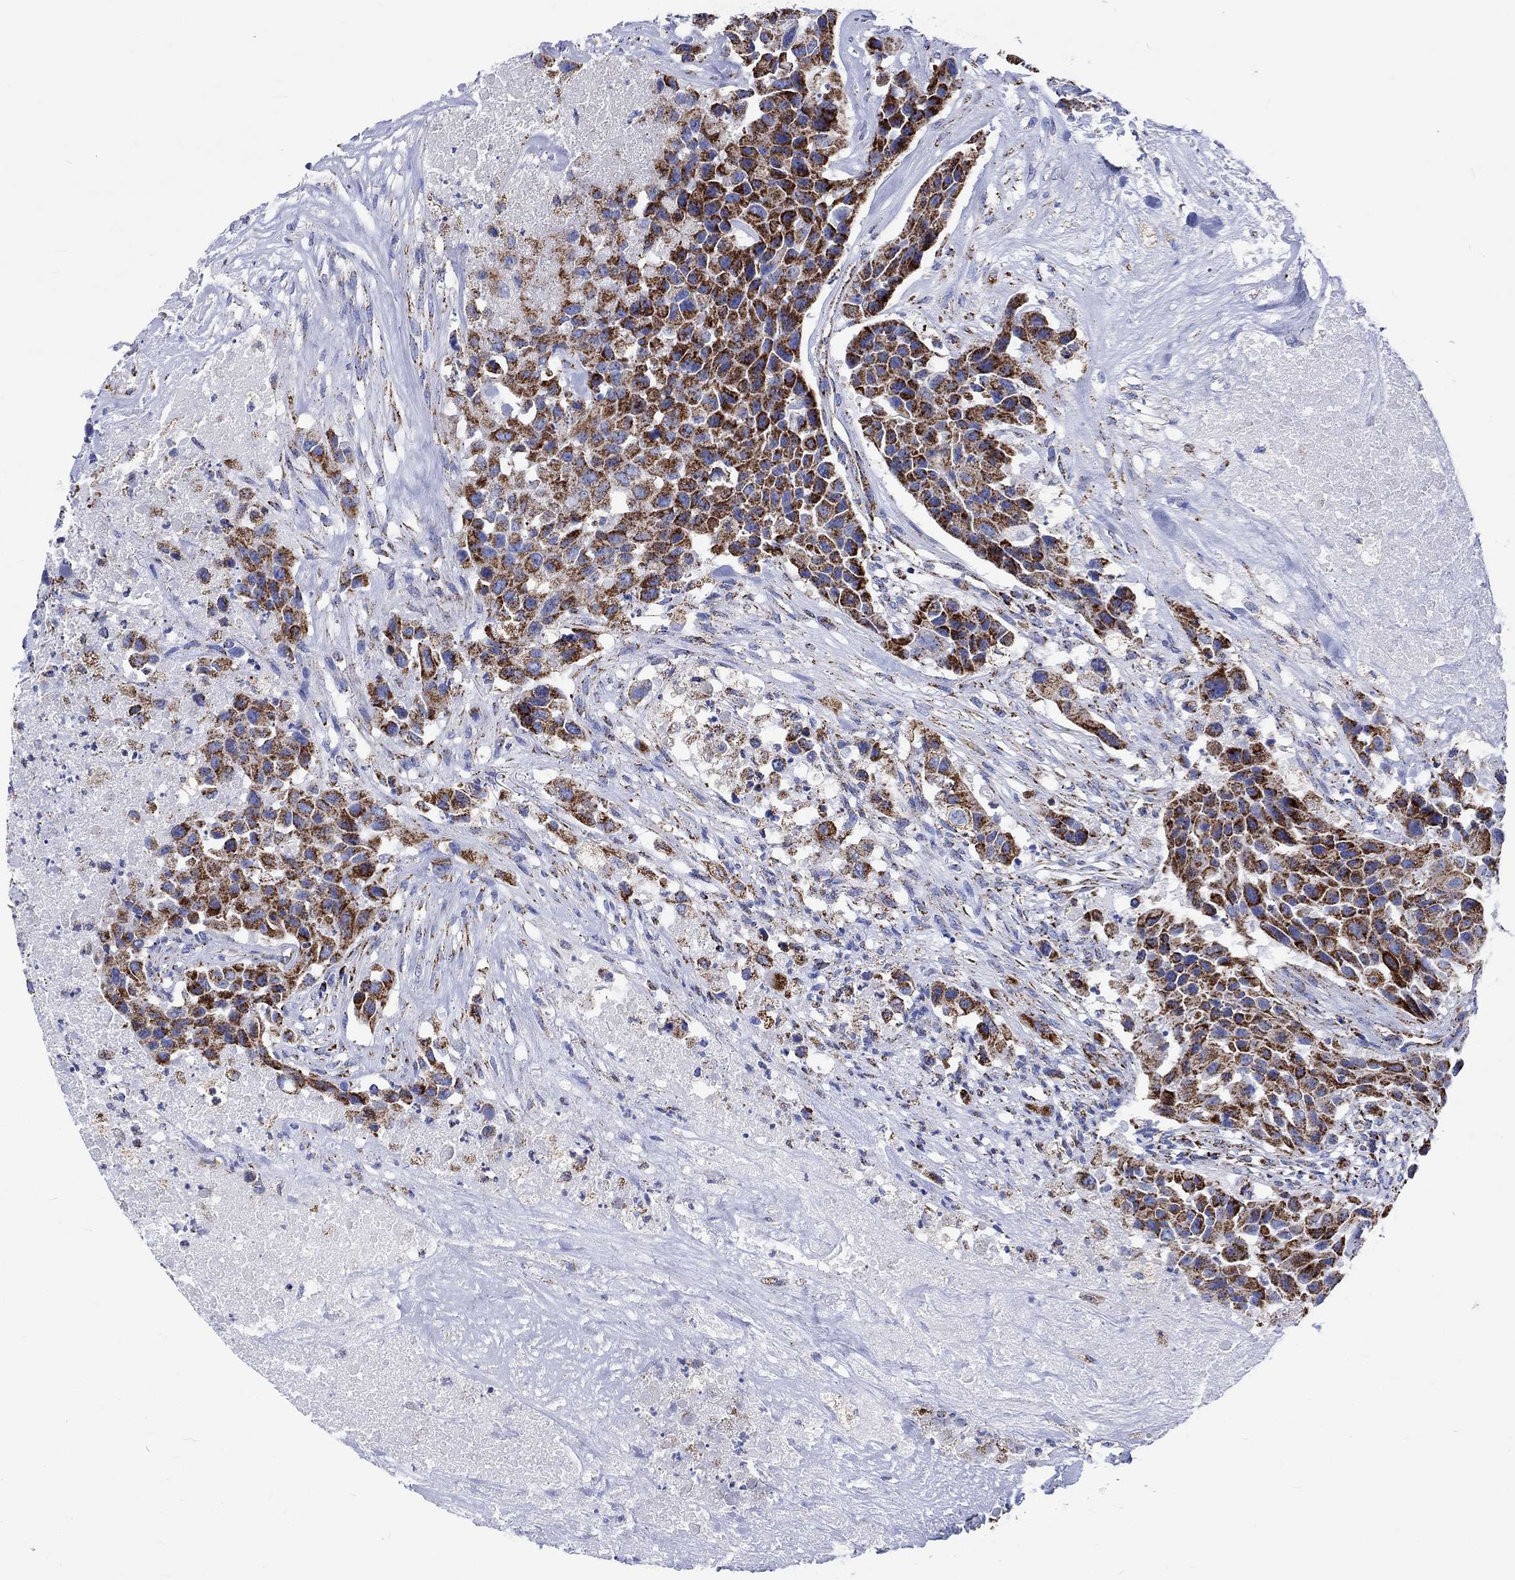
{"staining": {"intensity": "strong", "quantity": ">75%", "location": "cytoplasmic/membranous"}, "tissue": "urothelial cancer", "cell_type": "Tumor cells", "image_type": "cancer", "snomed": [{"axis": "morphology", "description": "Urothelial carcinoma, High grade"}, {"axis": "topography", "description": "Urinary bladder"}], "caption": "Brown immunohistochemical staining in human urothelial cancer reveals strong cytoplasmic/membranous staining in approximately >75% of tumor cells.", "gene": "RCE1", "patient": {"sex": "female", "age": 73}}